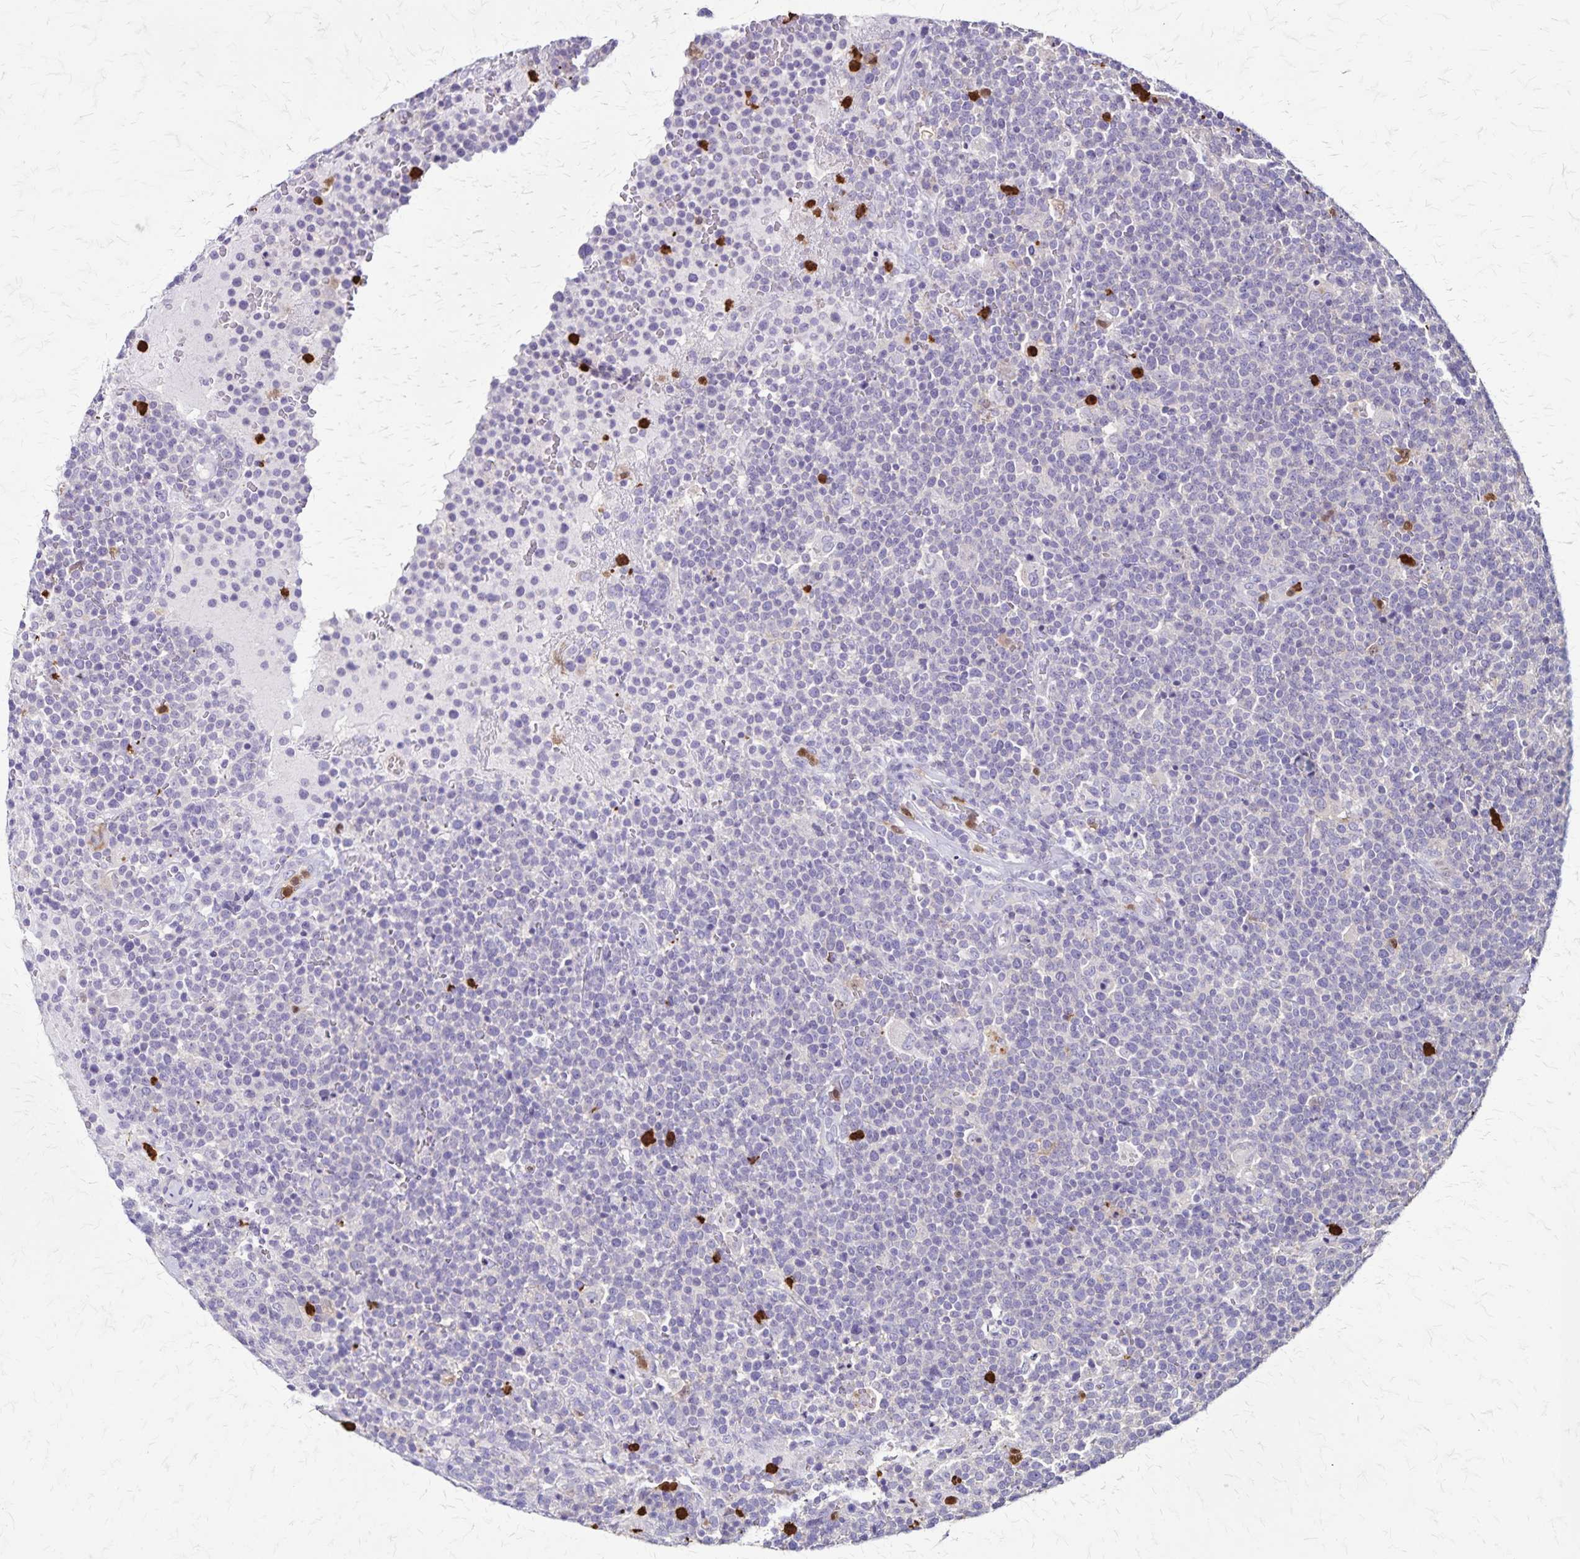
{"staining": {"intensity": "negative", "quantity": "none", "location": "none"}, "tissue": "lymphoma", "cell_type": "Tumor cells", "image_type": "cancer", "snomed": [{"axis": "morphology", "description": "Malignant lymphoma, non-Hodgkin's type, High grade"}, {"axis": "topography", "description": "Lymph node"}], "caption": "The photomicrograph shows no staining of tumor cells in lymphoma.", "gene": "ULBP3", "patient": {"sex": "male", "age": 61}}